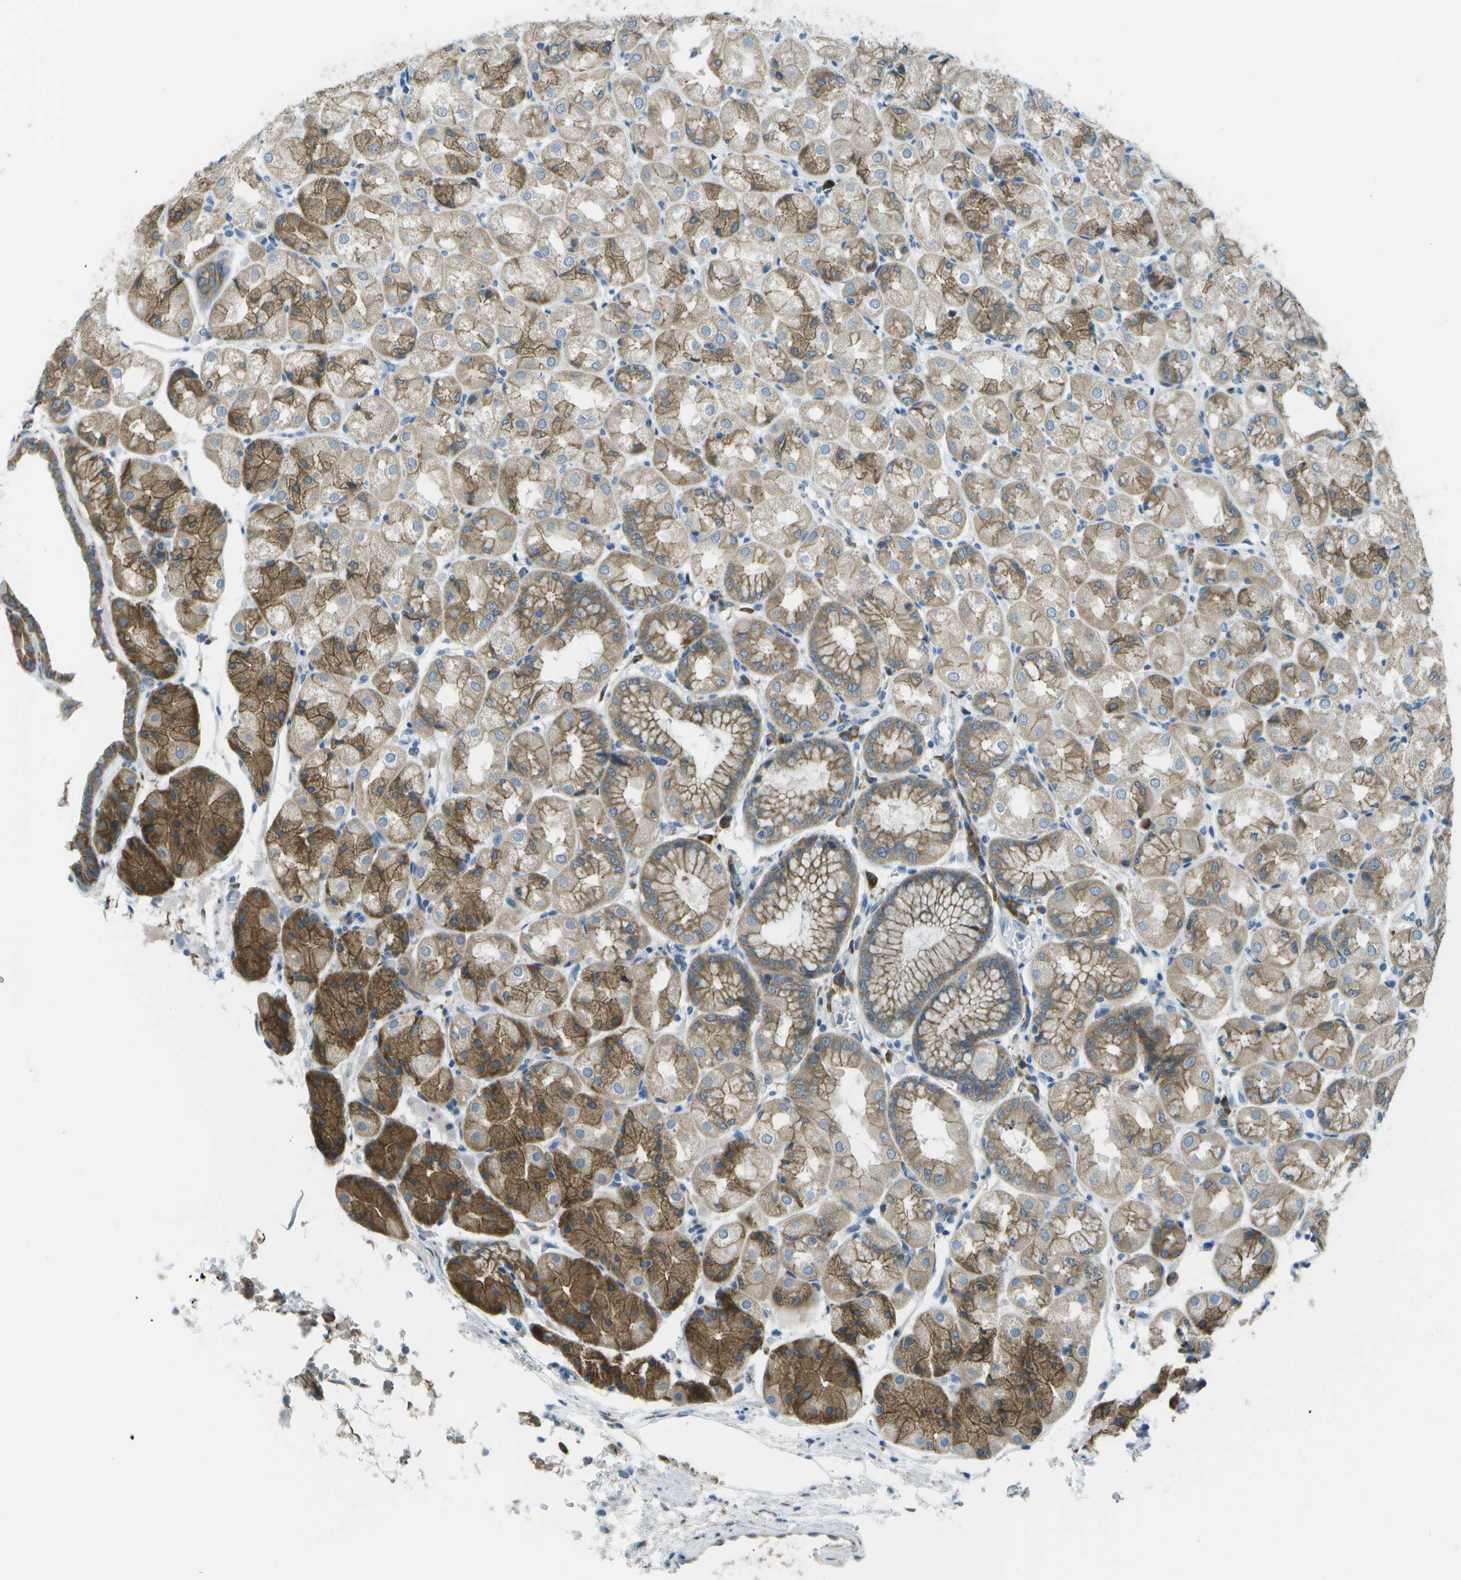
{"staining": {"intensity": "moderate", "quantity": ">75%", "location": "cytoplasmic/membranous"}, "tissue": "stomach", "cell_type": "Glandular cells", "image_type": "normal", "snomed": [{"axis": "morphology", "description": "Normal tissue, NOS"}, {"axis": "topography", "description": "Stomach, upper"}], "caption": "Stomach stained with a brown dye displays moderate cytoplasmic/membranous positive positivity in about >75% of glandular cells.", "gene": "KCTD3", "patient": {"sex": "male", "age": 72}}